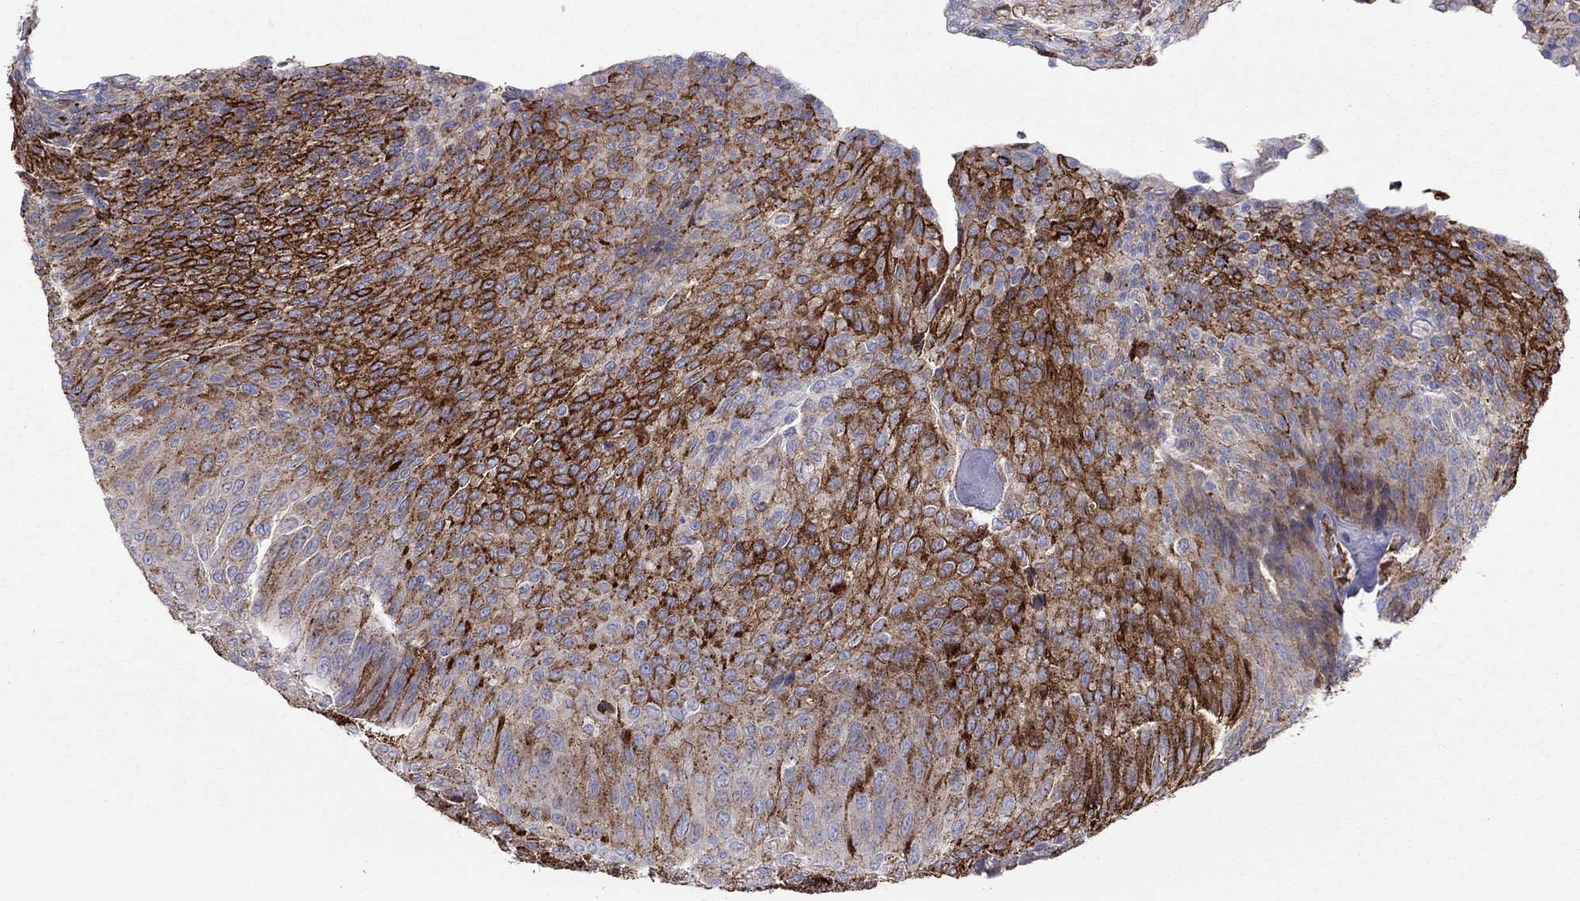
{"staining": {"intensity": "strong", "quantity": "25%-75%", "location": "cytoplasmic/membranous"}, "tissue": "urothelial cancer", "cell_type": "Tumor cells", "image_type": "cancer", "snomed": [{"axis": "morphology", "description": "Urothelial carcinoma, Low grade"}, {"axis": "topography", "description": "Ureter, NOS"}, {"axis": "topography", "description": "Urinary bladder"}], "caption": "This micrograph shows immunohistochemistry staining of human urothelial carcinoma (low-grade), with high strong cytoplasmic/membranous expression in about 25%-75% of tumor cells.", "gene": "HPX", "patient": {"sex": "male", "age": 78}}